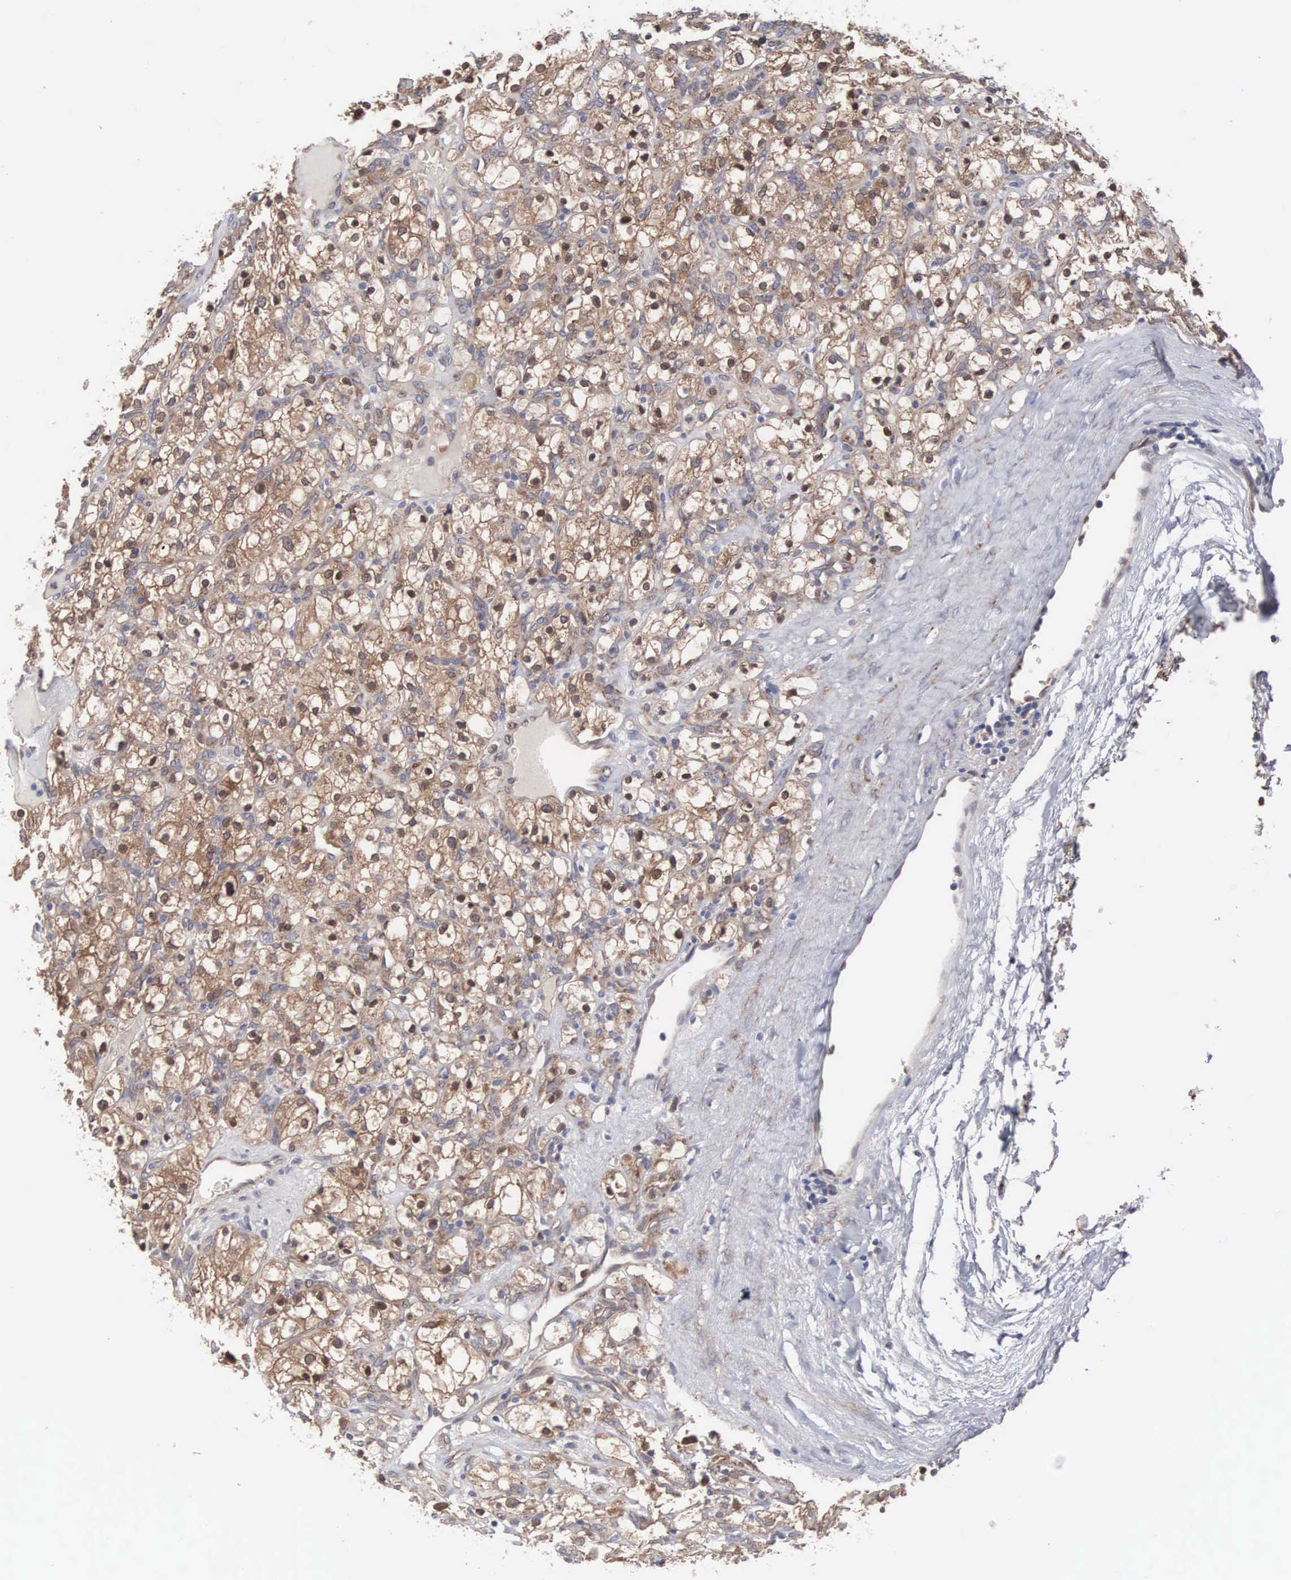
{"staining": {"intensity": "moderate", "quantity": ">75%", "location": "cytoplasmic/membranous"}, "tissue": "renal cancer", "cell_type": "Tumor cells", "image_type": "cancer", "snomed": [{"axis": "morphology", "description": "Adenocarcinoma, NOS"}, {"axis": "topography", "description": "Kidney"}], "caption": "Moderate cytoplasmic/membranous protein positivity is seen in about >75% of tumor cells in renal cancer.", "gene": "INF2", "patient": {"sex": "female", "age": 83}}